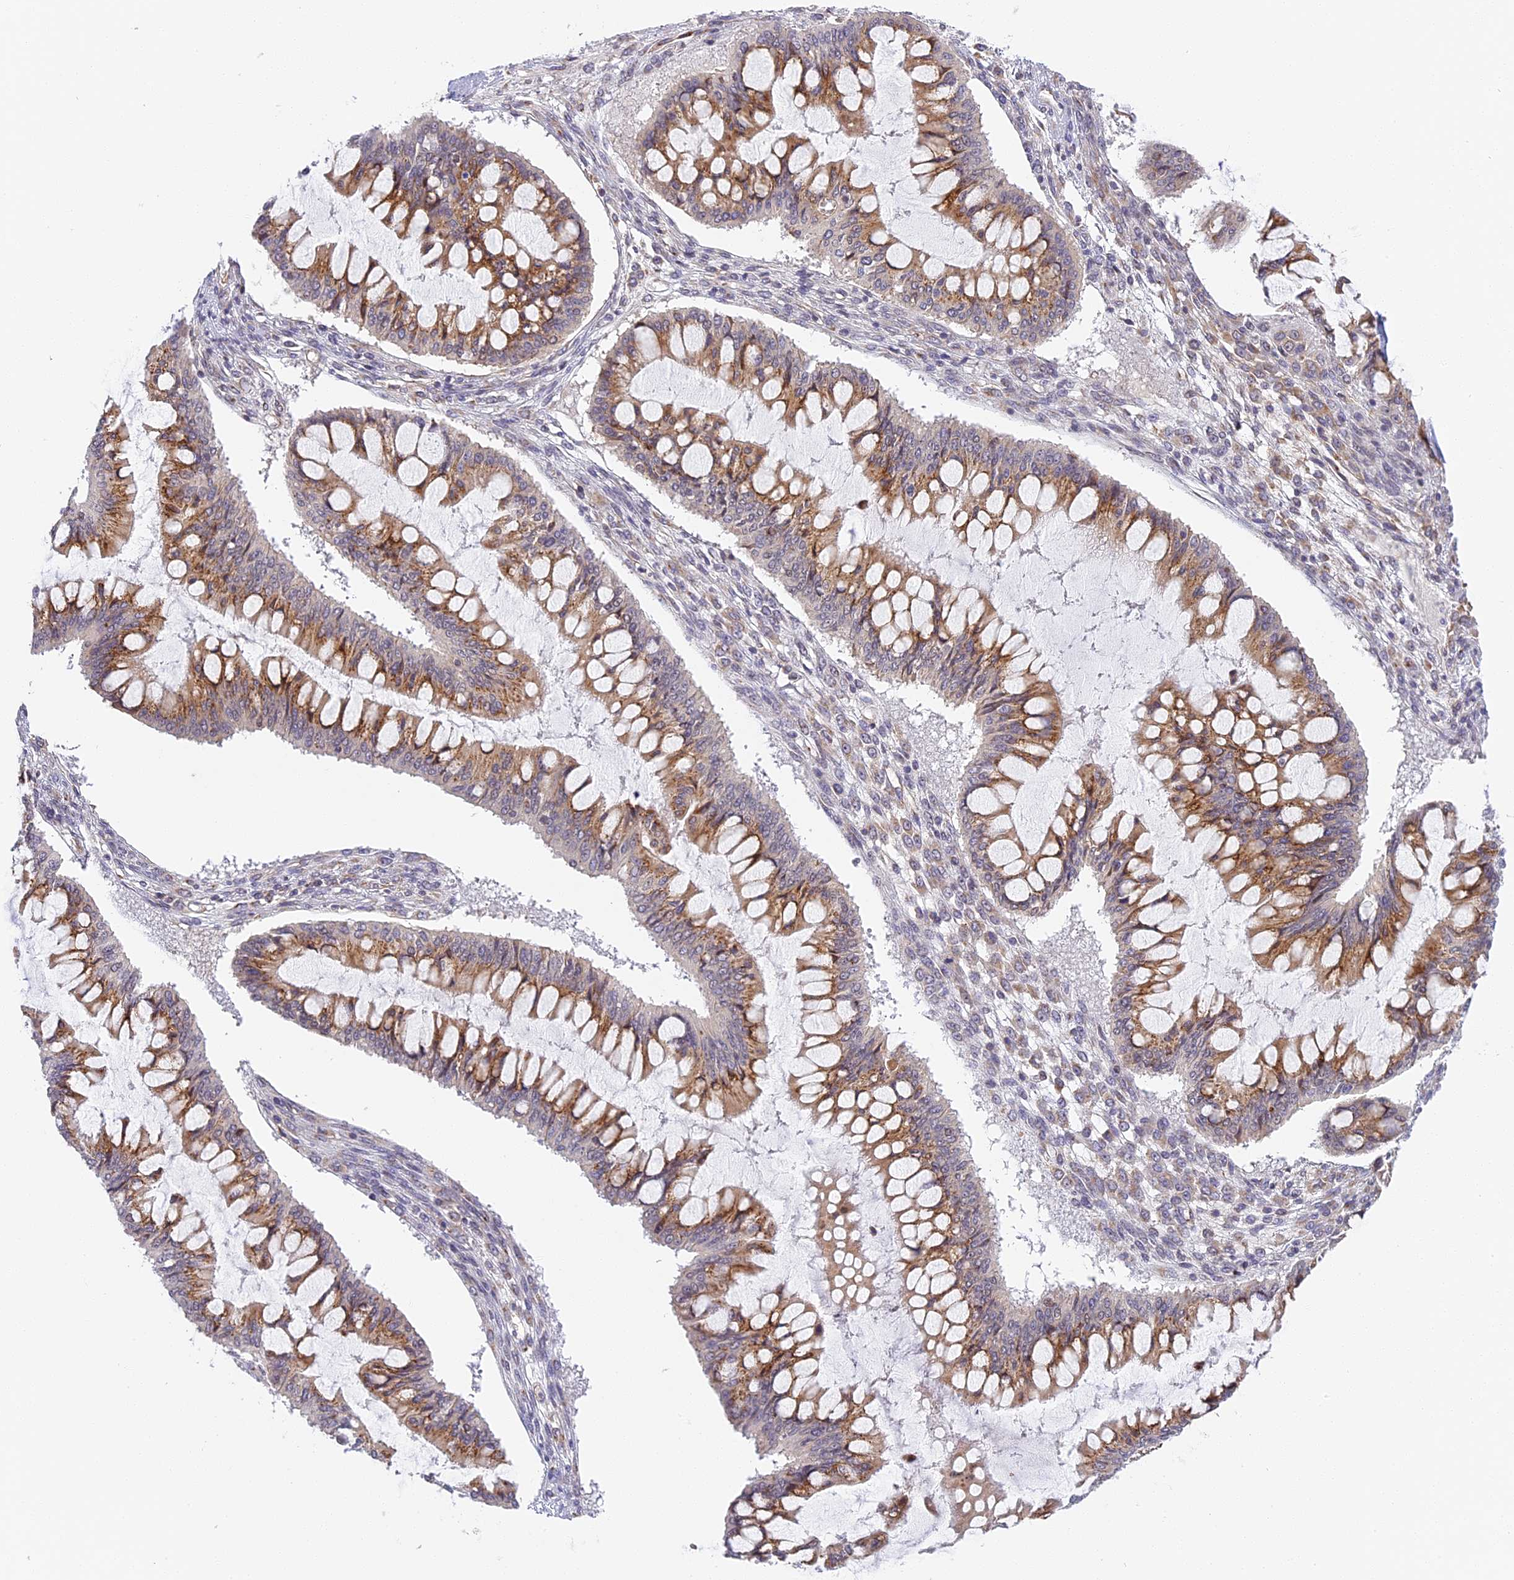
{"staining": {"intensity": "moderate", "quantity": ">75%", "location": "cytoplasmic/membranous"}, "tissue": "ovarian cancer", "cell_type": "Tumor cells", "image_type": "cancer", "snomed": [{"axis": "morphology", "description": "Cystadenocarcinoma, mucinous, NOS"}, {"axis": "topography", "description": "Ovary"}], "caption": "Protein analysis of ovarian cancer tissue demonstrates moderate cytoplasmic/membranous staining in about >75% of tumor cells.", "gene": "HEATR5B", "patient": {"sex": "female", "age": 73}}